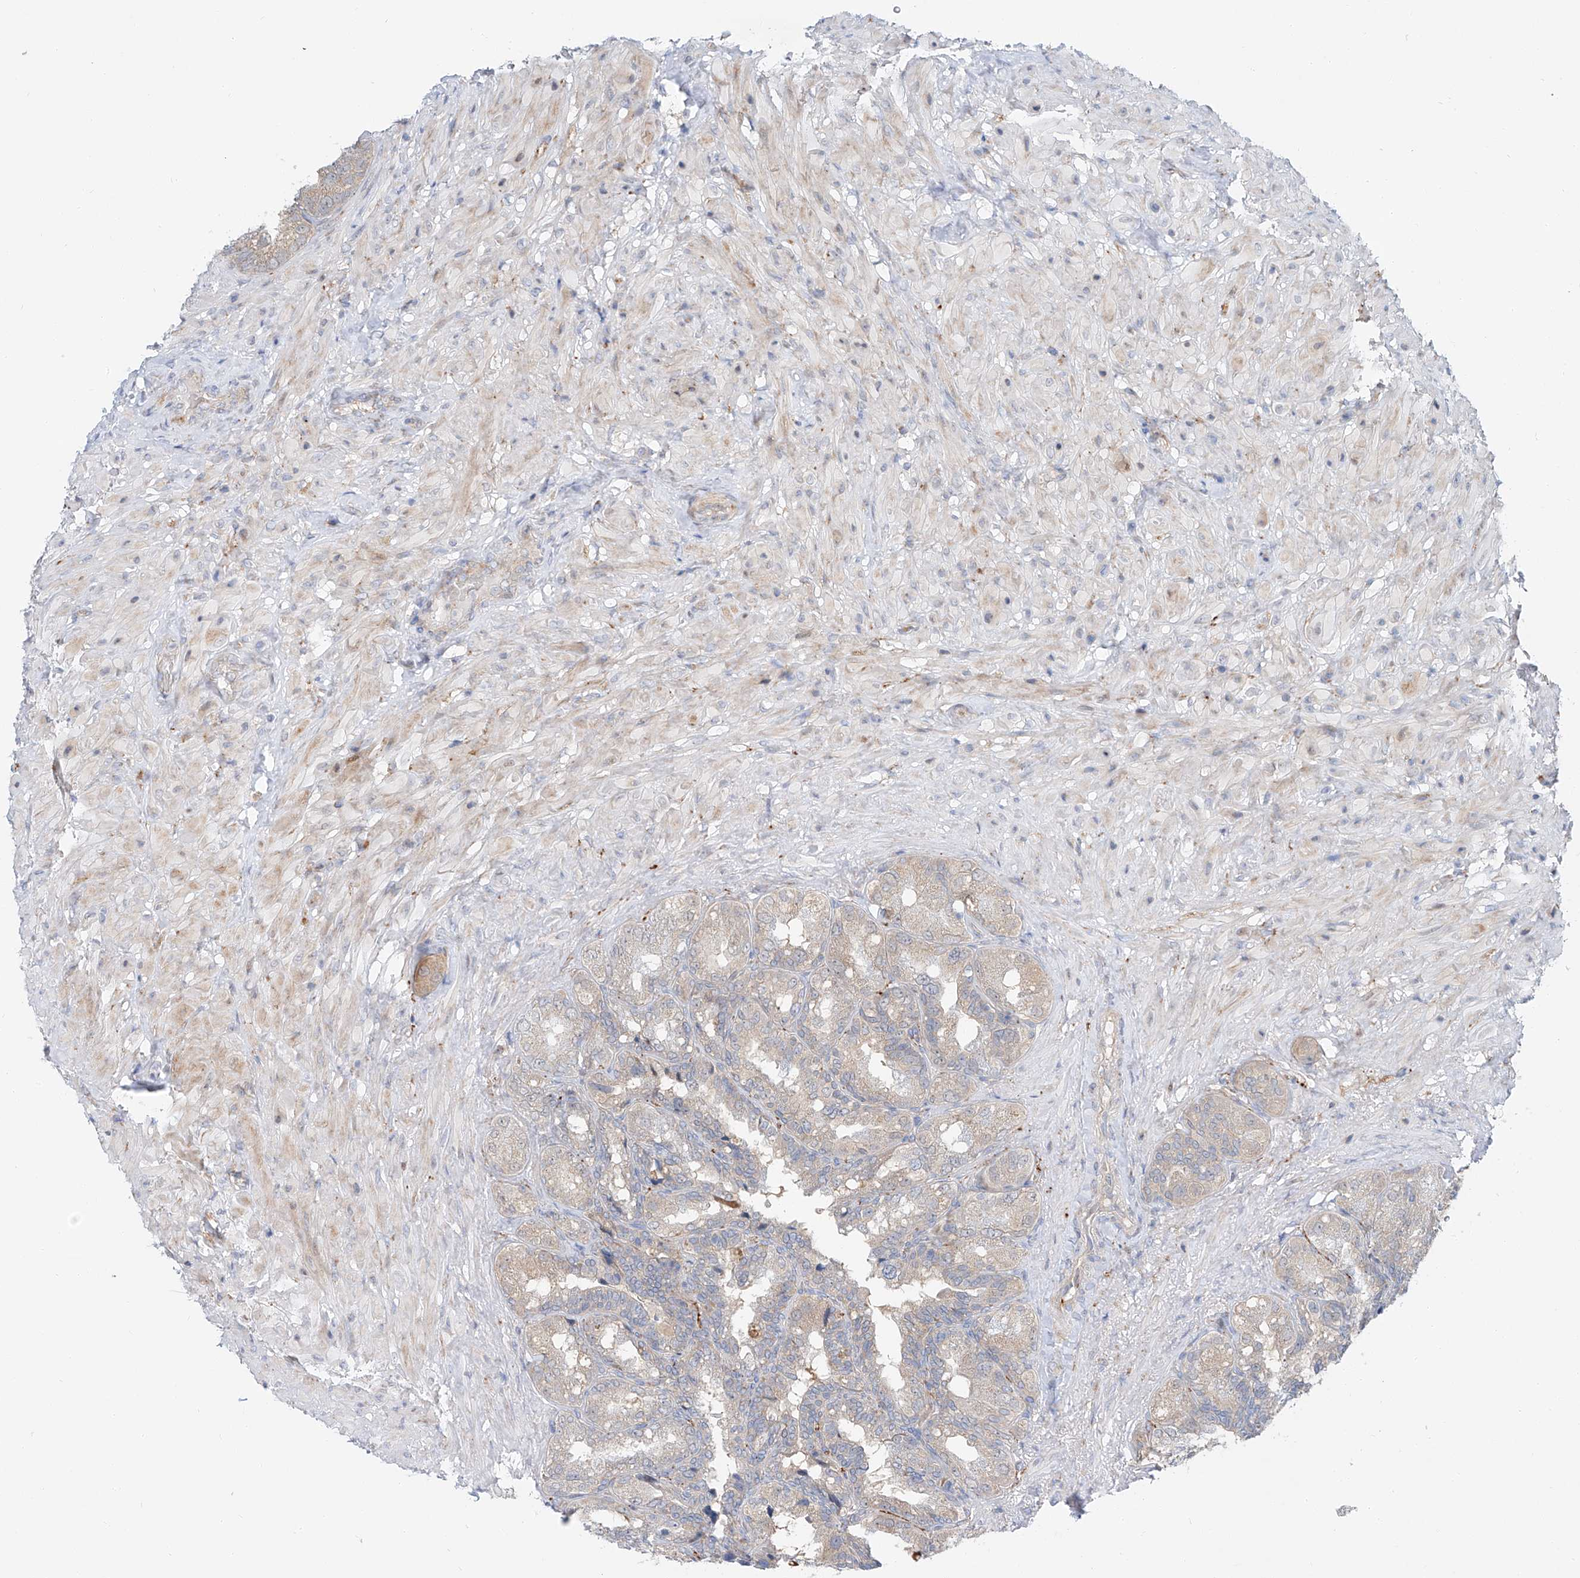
{"staining": {"intensity": "weak", "quantity": "25%-75%", "location": "cytoplasmic/membranous"}, "tissue": "seminal vesicle", "cell_type": "Glandular cells", "image_type": "normal", "snomed": [{"axis": "morphology", "description": "Normal tissue, NOS"}, {"axis": "topography", "description": "Seminal veicle"}, {"axis": "topography", "description": "Peripheral nerve tissue"}], "caption": "DAB (3,3'-diaminobenzidine) immunohistochemical staining of unremarkable seminal vesicle displays weak cytoplasmic/membranous protein staining in about 25%-75% of glandular cells. (IHC, brightfield microscopy, high magnification).", "gene": "CLDND1", "patient": {"sex": "male", "age": 63}}